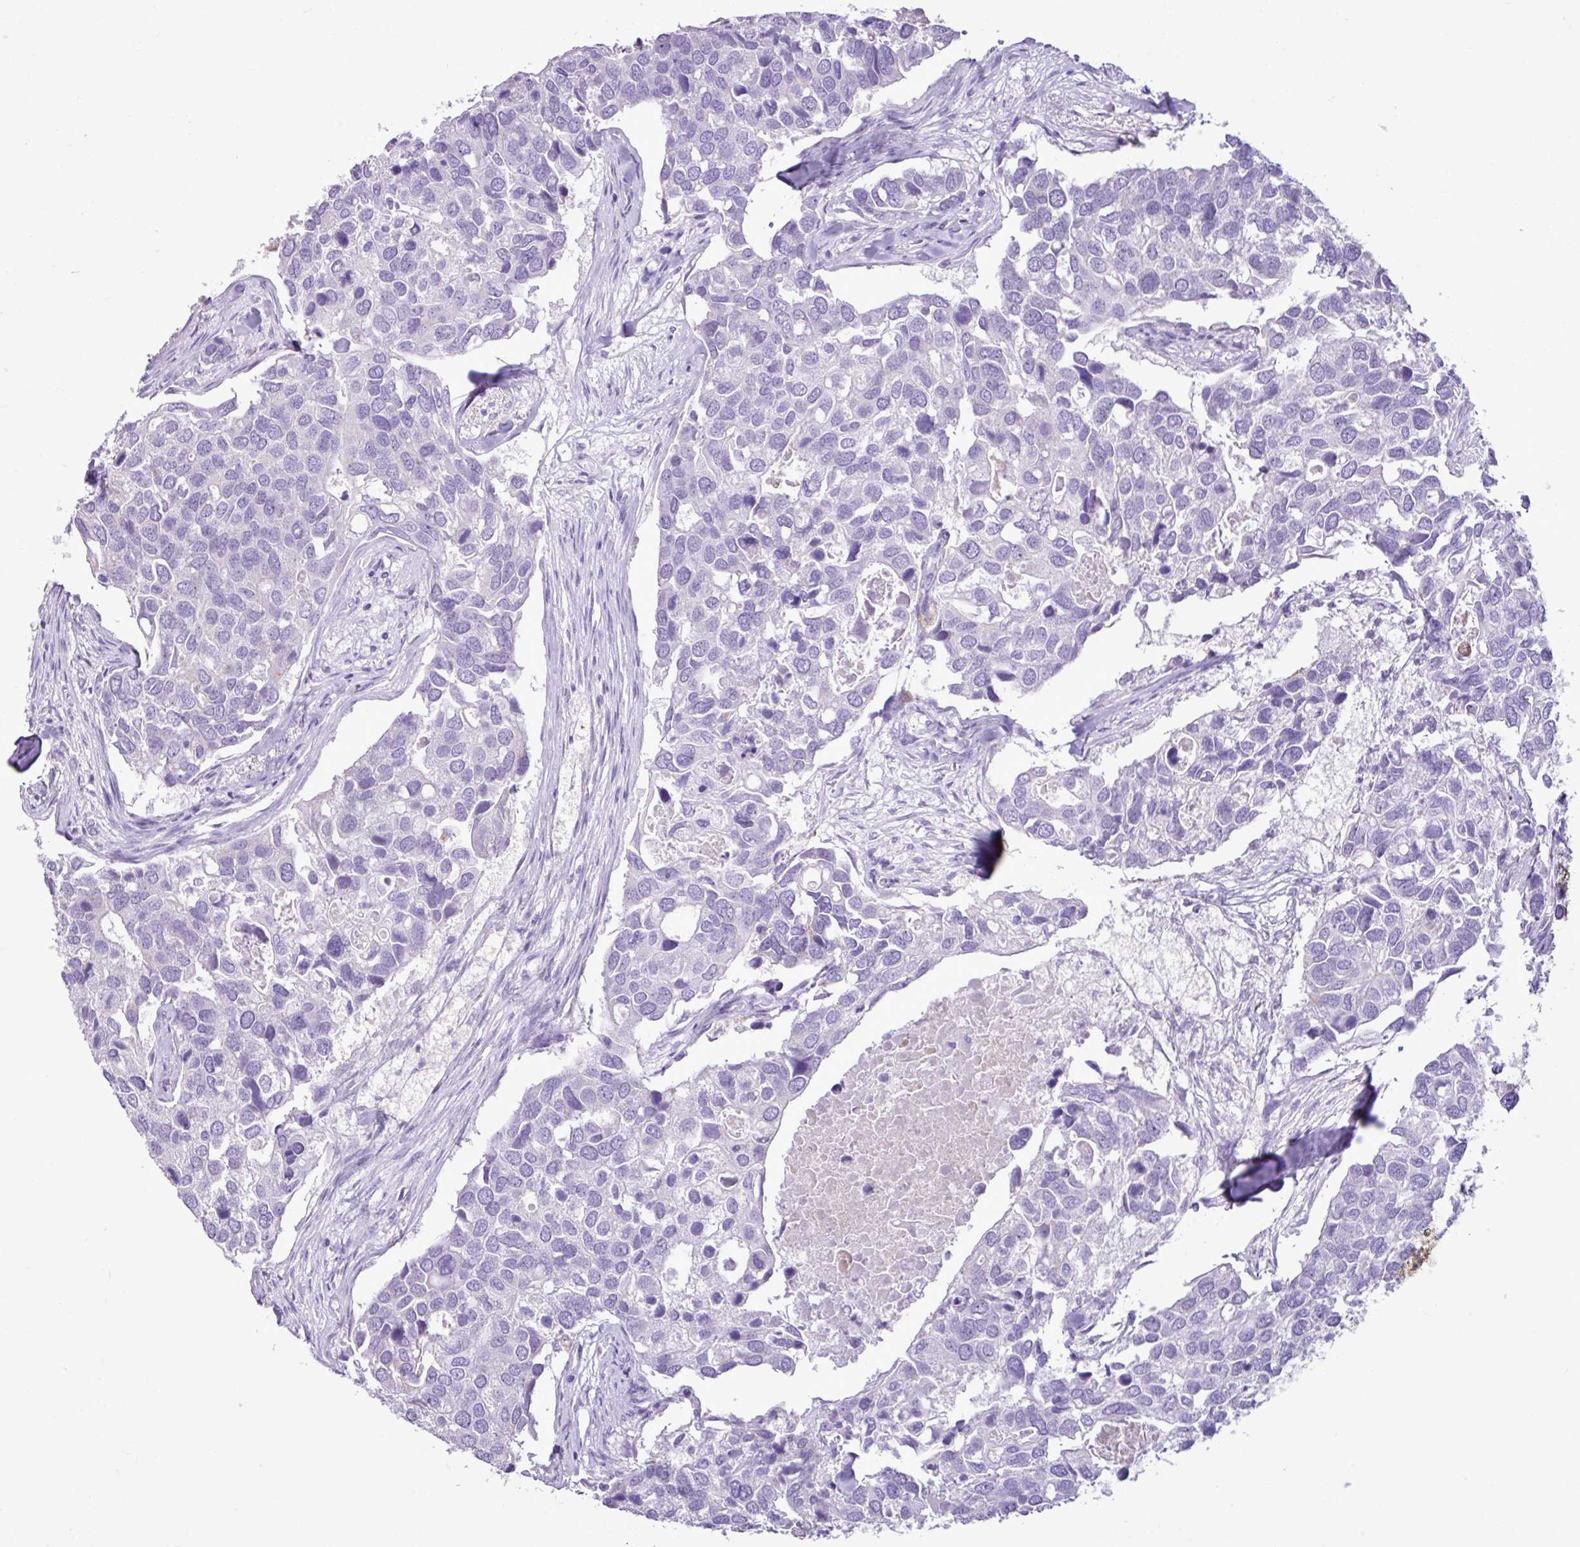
{"staining": {"intensity": "negative", "quantity": "none", "location": "none"}, "tissue": "breast cancer", "cell_type": "Tumor cells", "image_type": "cancer", "snomed": [{"axis": "morphology", "description": "Duct carcinoma"}, {"axis": "topography", "description": "Breast"}], "caption": "Immunohistochemistry histopathology image of breast infiltrating ductal carcinoma stained for a protein (brown), which exhibits no staining in tumor cells.", "gene": "ZSCAN5A", "patient": {"sex": "female", "age": 83}}